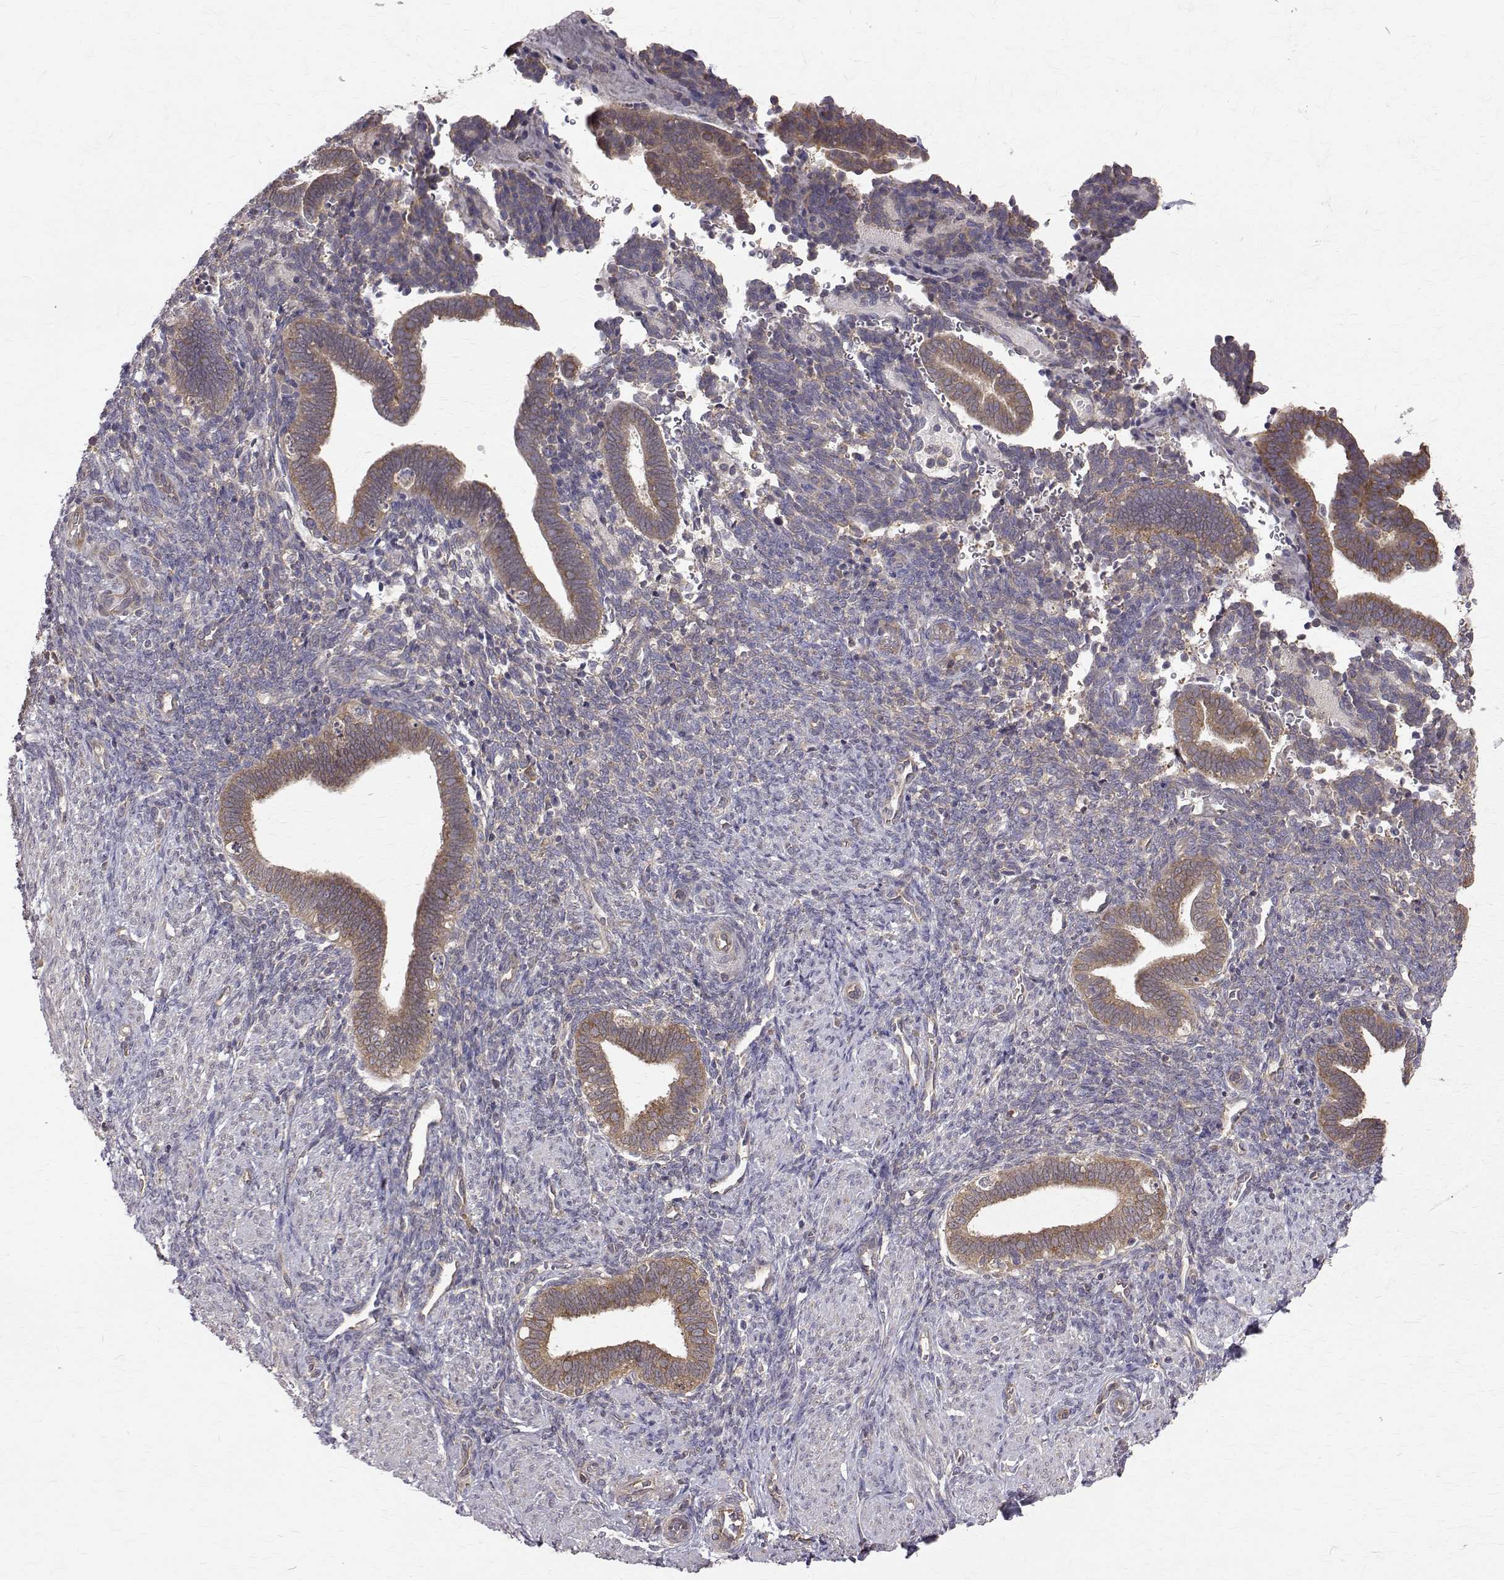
{"staining": {"intensity": "weak", "quantity": "25%-75%", "location": "cytoplasmic/membranous"}, "tissue": "endometrium", "cell_type": "Cells in endometrial stroma", "image_type": "normal", "snomed": [{"axis": "morphology", "description": "Normal tissue, NOS"}, {"axis": "topography", "description": "Endometrium"}], "caption": "Protein staining by immunohistochemistry exhibits weak cytoplasmic/membranous staining in approximately 25%-75% of cells in endometrial stroma in unremarkable endometrium.", "gene": "FARSB", "patient": {"sex": "female", "age": 34}}